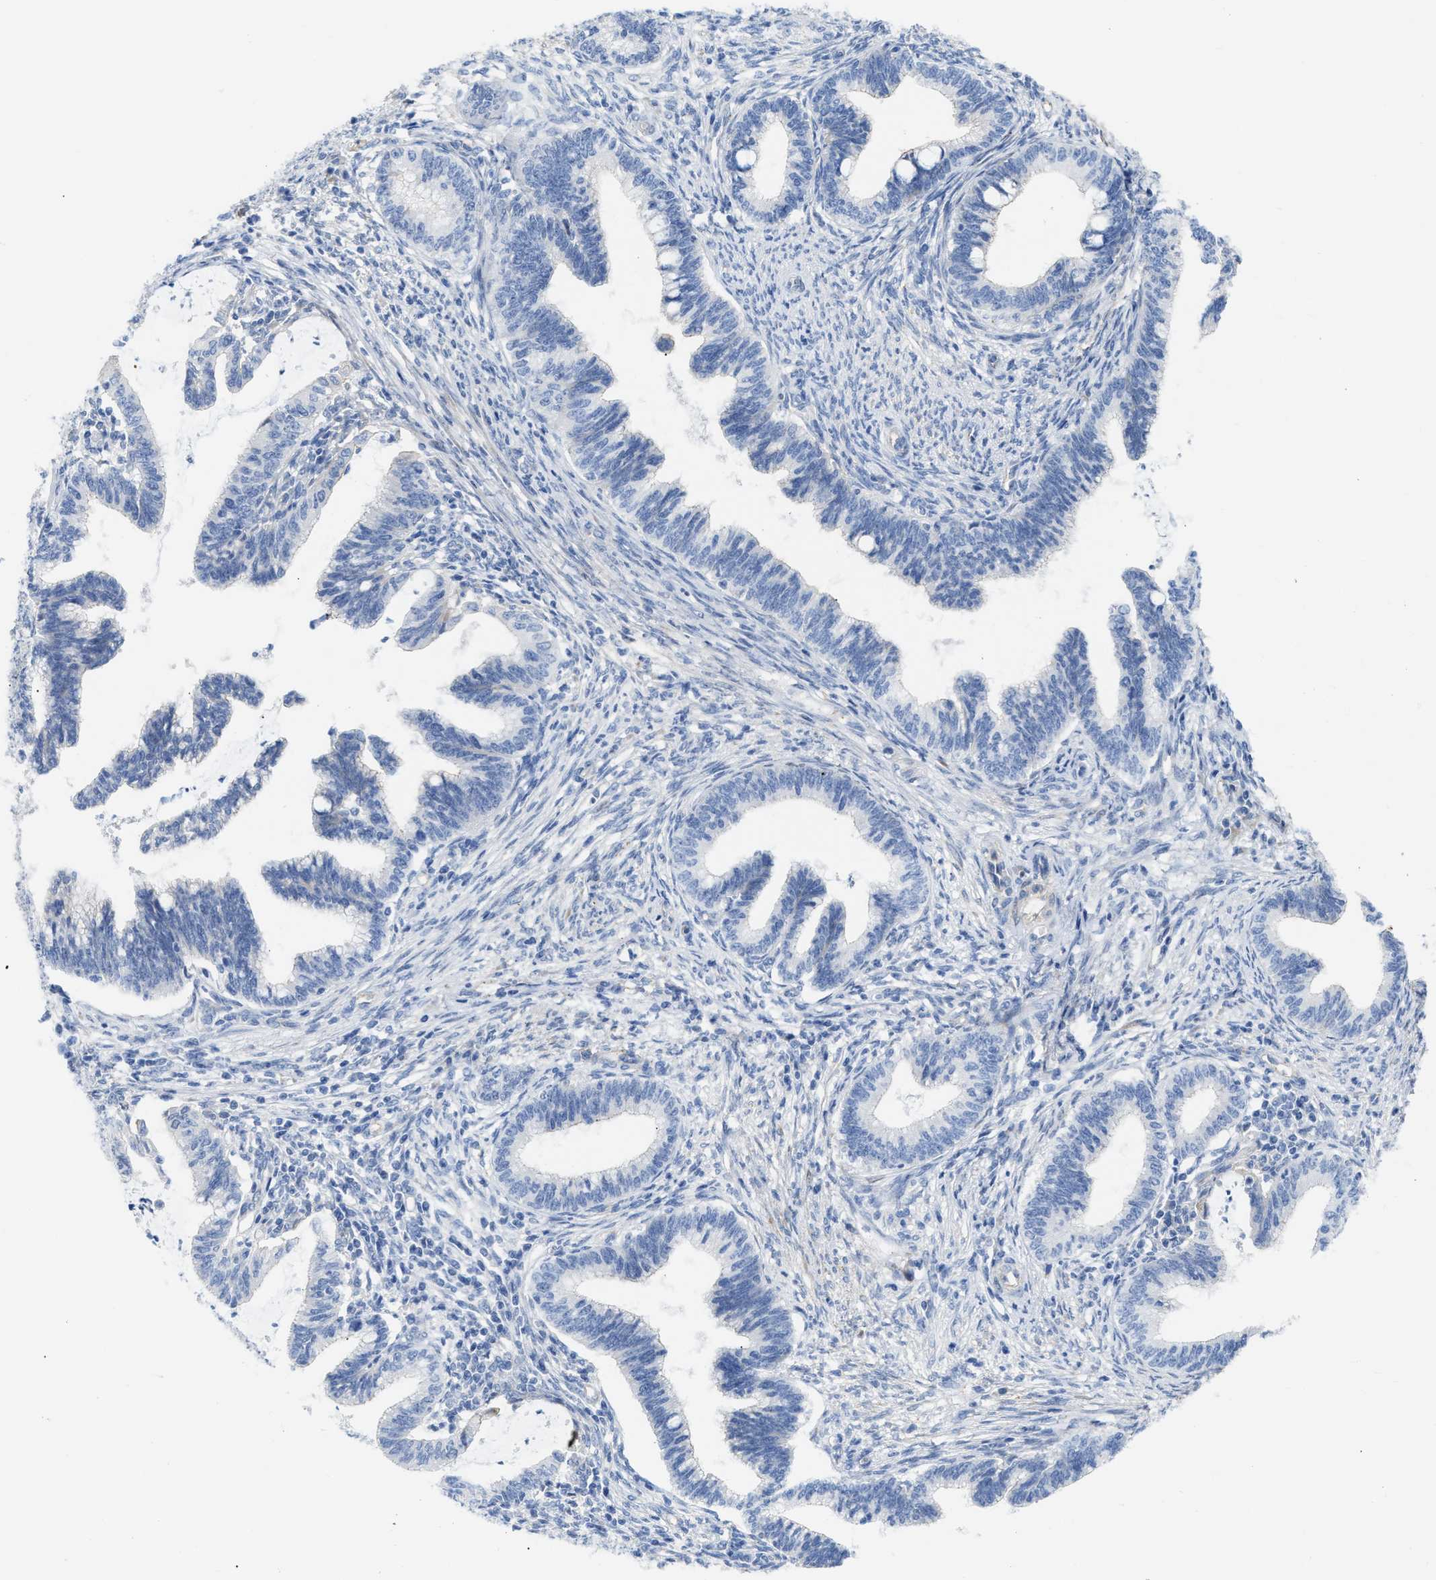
{"staining": {"intensity": "negative", "quantity": "none", "location": "none"}, "tissue": "cervical cancer", "cell_type": "Tumor cells", "image_type": "cancer", "snomed": [{"axis": "morphology", "description": "Adenocarcinoma, NOS"}, {"axis": "topography", "description": "Cervix"}], "caption": "DAB (3,3'-diaminobenzidine) immunohistochemical staining of cervical cancer (adenocarcinoma) demonstrates no significant expression in tumor cells.", "gene": "FHL1", "patient": {"sex": "female", "age": 36}}